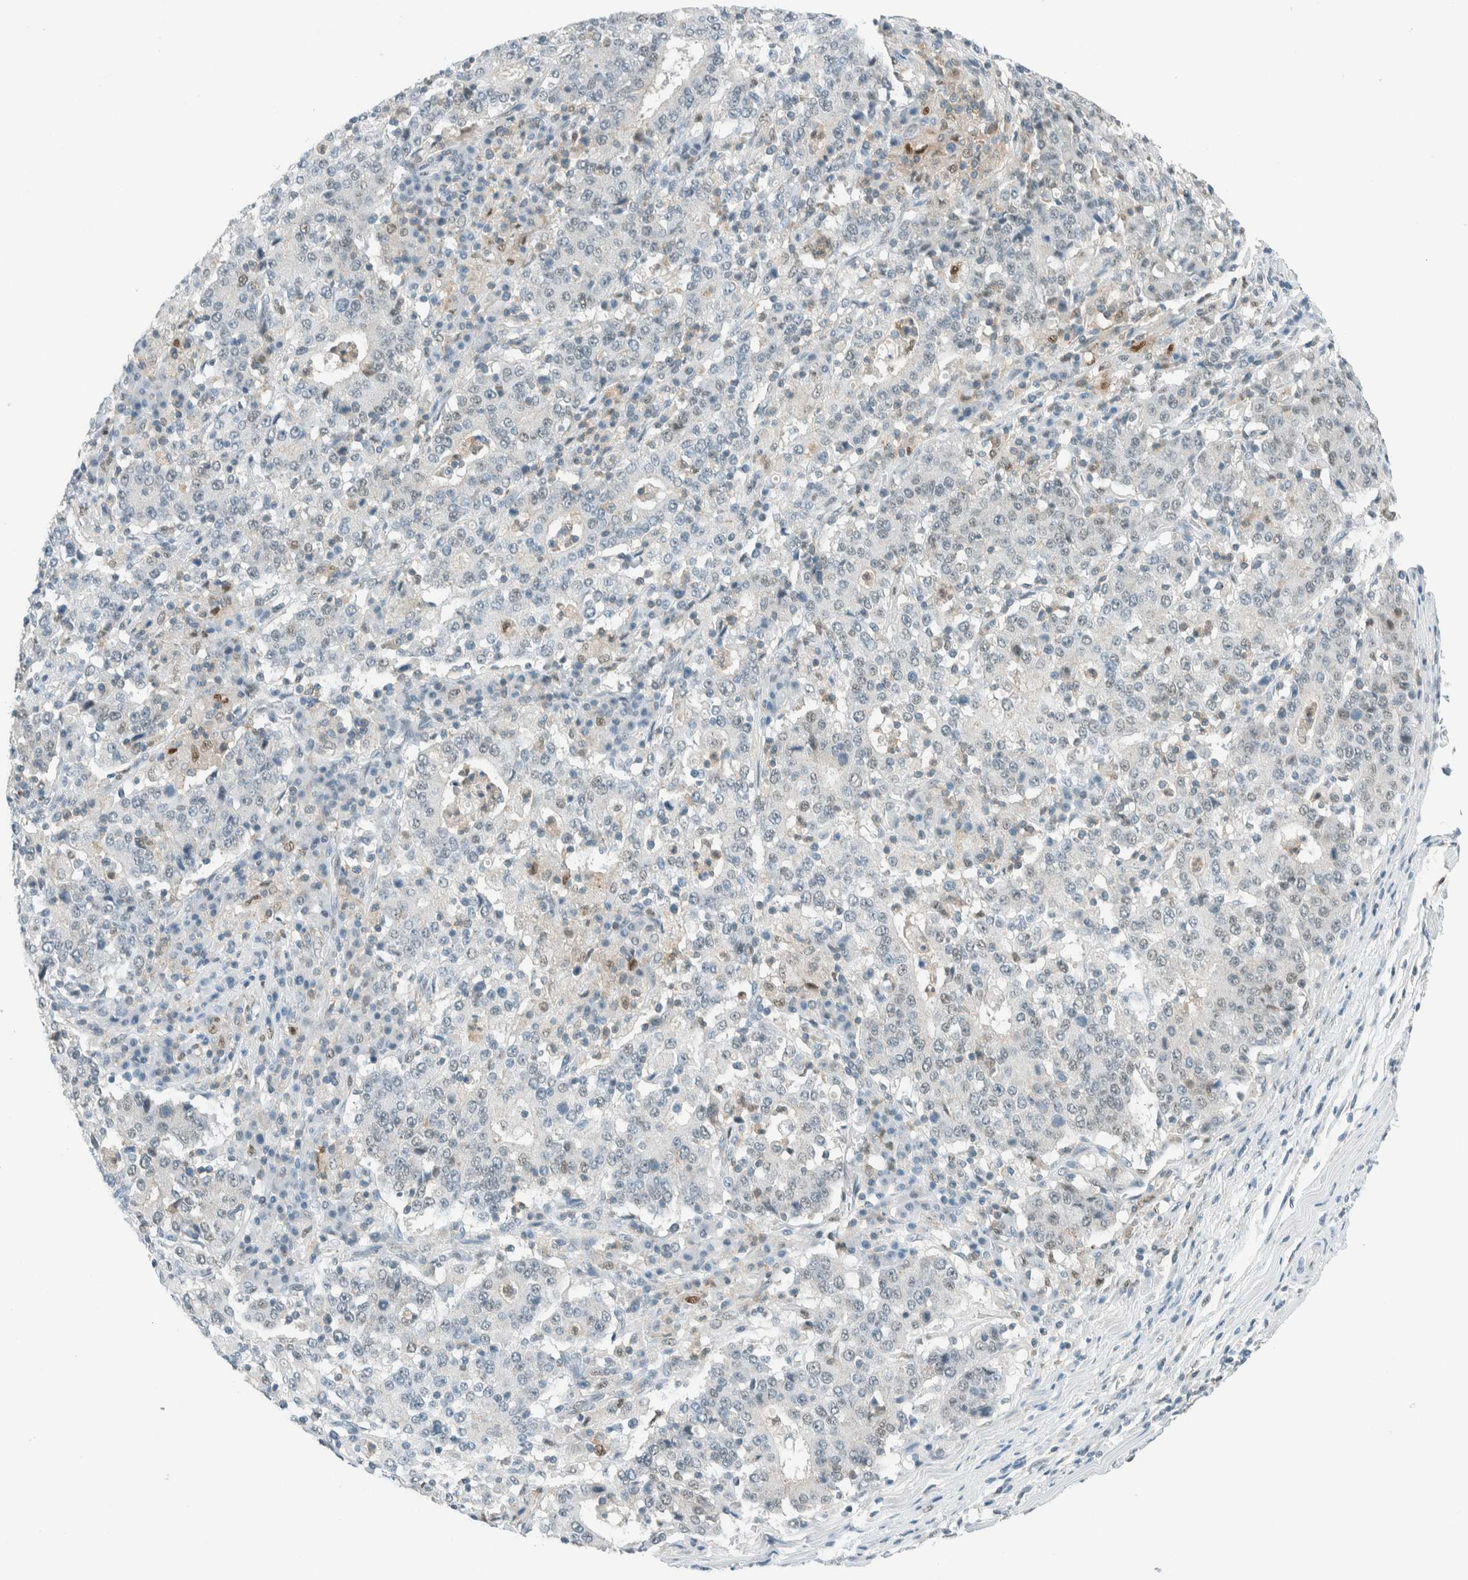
{"staining": {"intensity": "negative", "quantity": "none", "location": "none"}, "tissue": "stomach cancer", "cell_type": "Tumor cells", "image_type": "cancer", "snomed": [{"axis": "morphology", "description": "Adenocarcinoma, NOS"}, {"axis": "topography", "description": "Stomach"}], "caption": "There is no significant expression in tumor cells of stomach cancer.", "gene": "CYSRT1", "patient": {"sex": "male", "age": 59}}